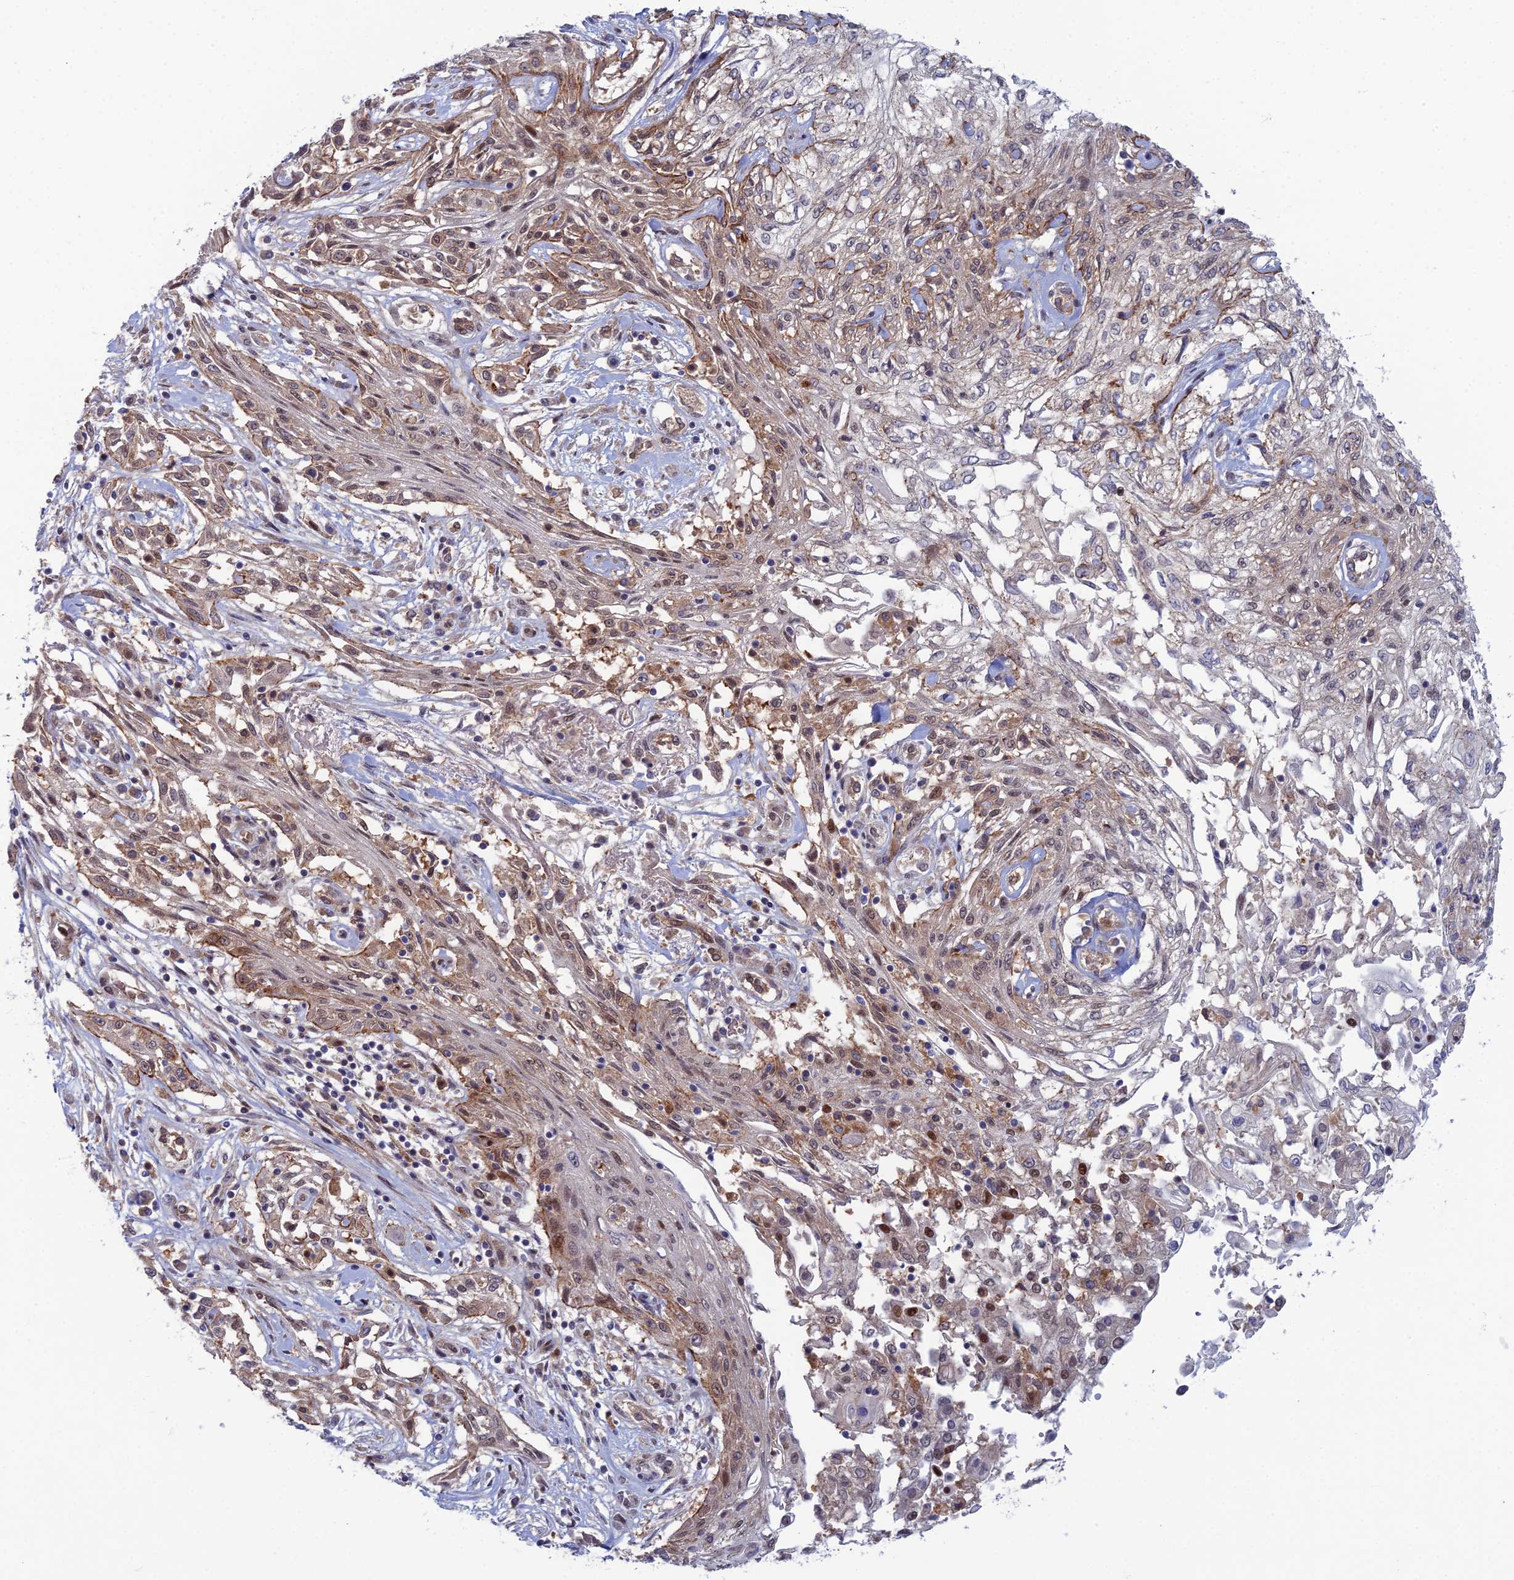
{"staining": {"intensity": "weak", "quantity": "<25%", "location": "cytoplasmic/membranous,nuclear"}, "tissue": "skin cancer", "cell_type": "Tumor cells", "image_type": "cancer", "snomed": [{"axis": "morphology", "description": "Squamous cell carcinoma, NOS"}, {"axis": "morphology", "description": "Squamous cell carcinoma, metastatic, NOS"}, {"axis": "topography", "description": "Skin"}, {"axis": "topography", "description": "Lymph node"}], "caption": "The histopathology image displays no significant staining in tumor cells of skin metastatic squamous cell carcinoma. (Stains: DAB immunohistochemistry with hematoxylin counter stain, Microscopy: brightfield microscopy at high magnification).", "gene": "ABHD1", "patient": {"sex": "male", "age": 75}}